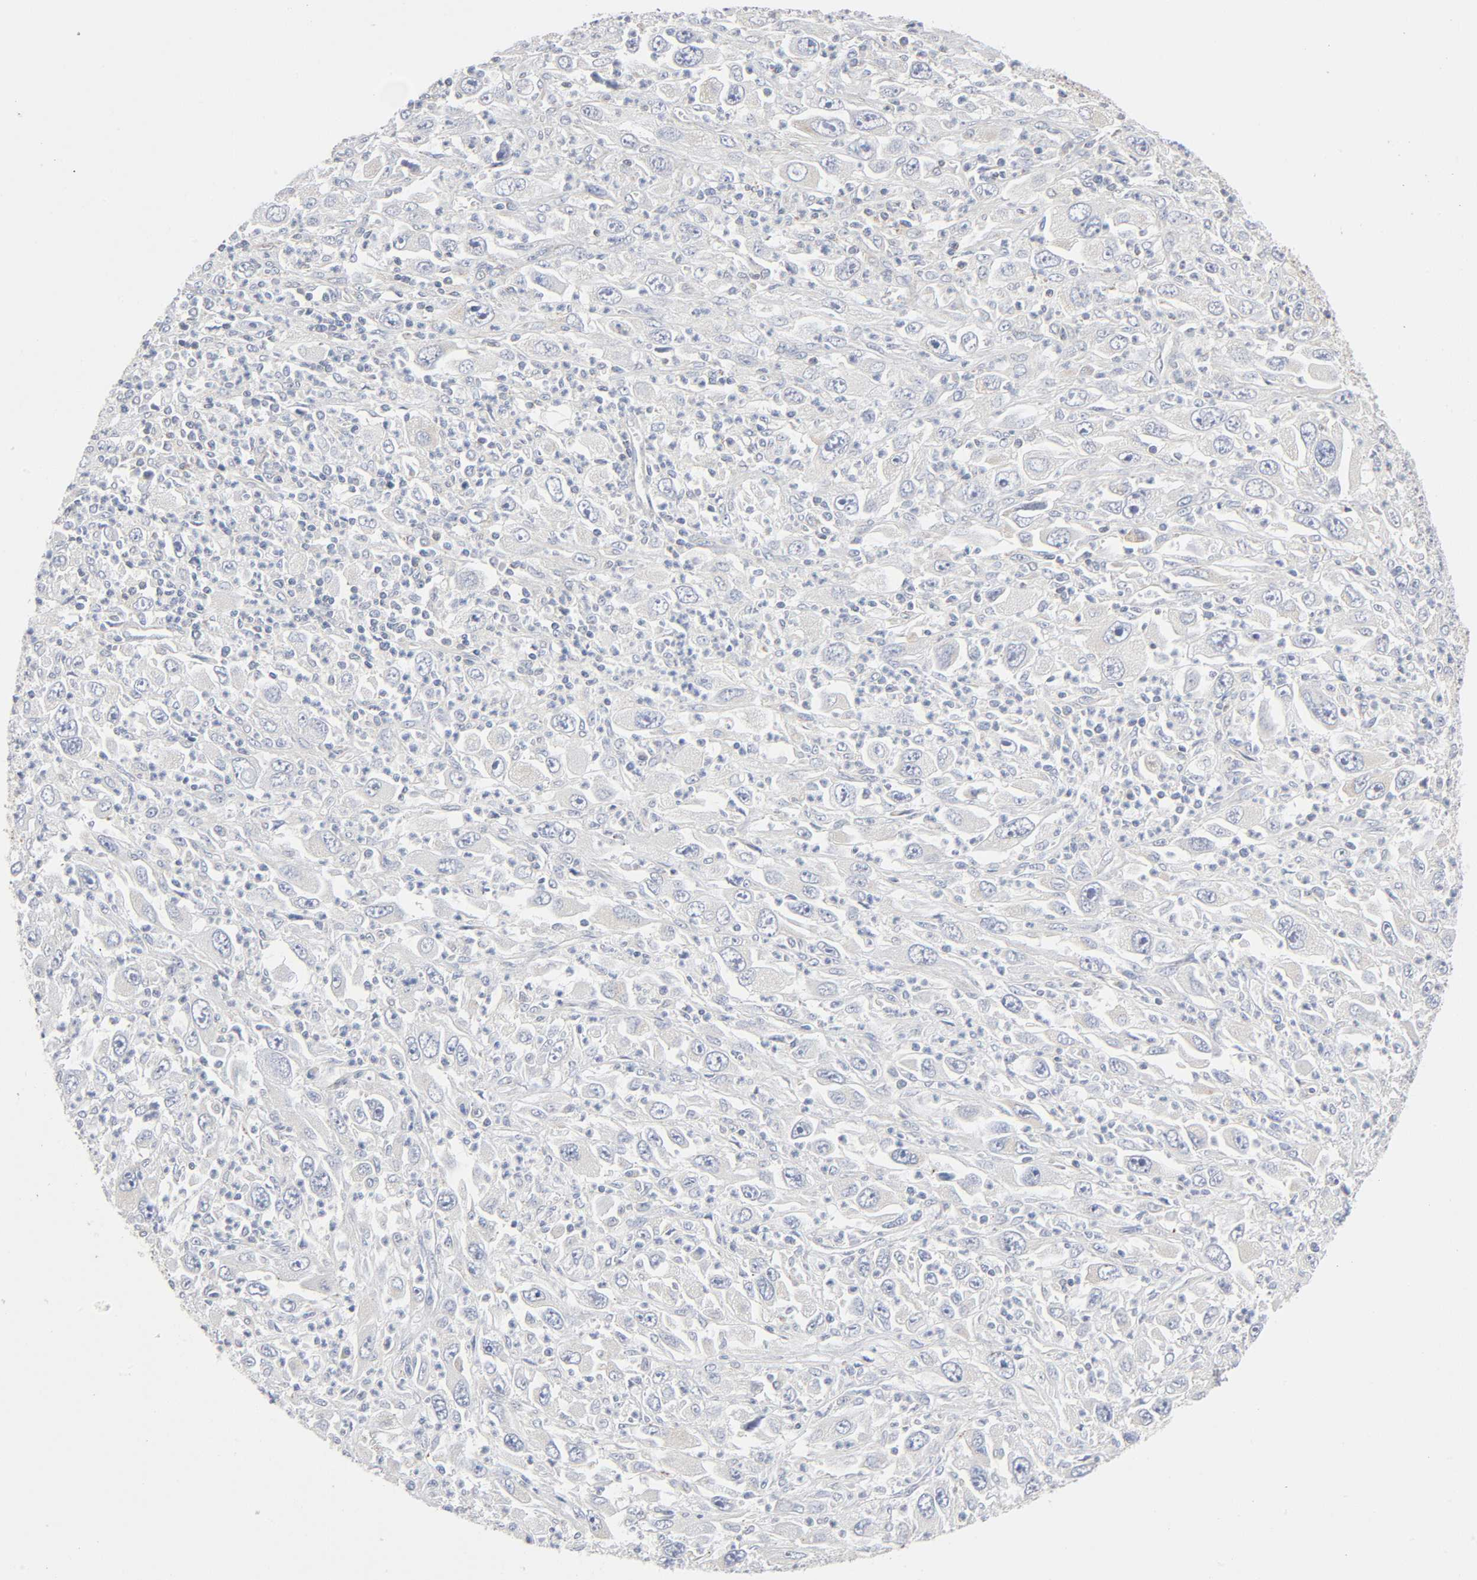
{"staining": {"intensity": "weak", "quantity": "<25%", "location": "cytoplasmic/membranous"}, "tissue": "melanoma", "cell_type": "Tumor cells", "image_type": "cancer", "snomed": [{"axis": "morphology", "description": "Malignant melanoma, Metastatic site"}, {"axis": "topography", "description": "Skin"}], "caption": "Tumor cells show no significant expression in malignant melanoma (metastatic site).", "gene": "SYT16", "patient": {"sex": "female", "age": 56}}